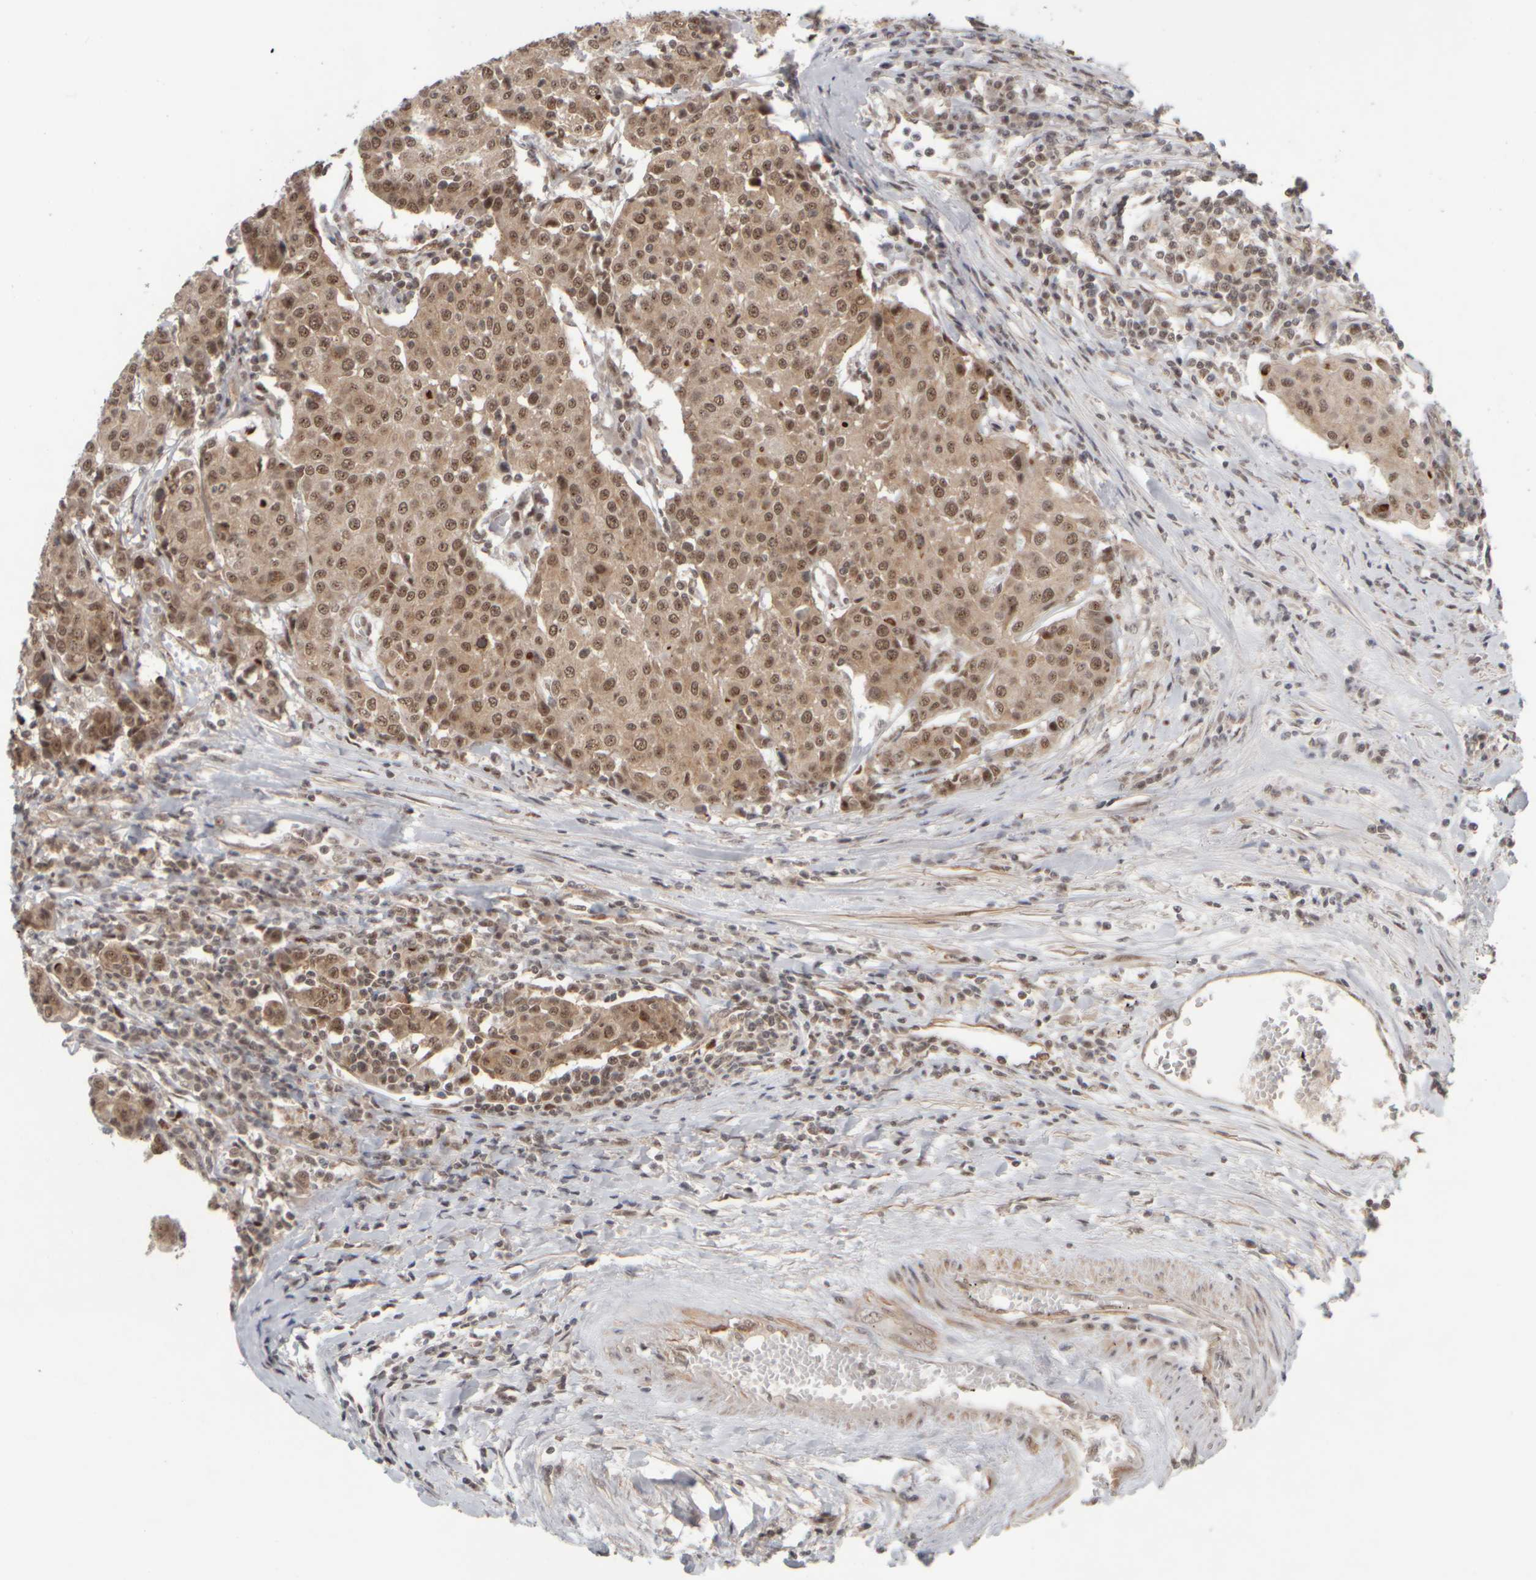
{"staining": {"intensity": "weak", "quantity": ">75%", "location": "cytoplasmic/membranous,nuclear"}, "tissue": "urothelial cancer", "cell_type": "Tumor cells", "image_type": "cancer", "snomed": [{"axis": "morphology", "description": "Urothelial carcinoma, High grade"}, {"axis": "topography", "description": "Urinary bladder"}], "caption": "Immunohistochemical staining of urothelial carcinoma (high-grade) demonstrates weak cytoplasmic/membranous and nuclear protein positivity in approximately >75% of tumor cells. (DAB (3,3'-diaminobenzidine) IHC with brightfield microscopy, high magnification).", "gene": "SYNRG", "patient": {"sex": "female", "age": 85}}